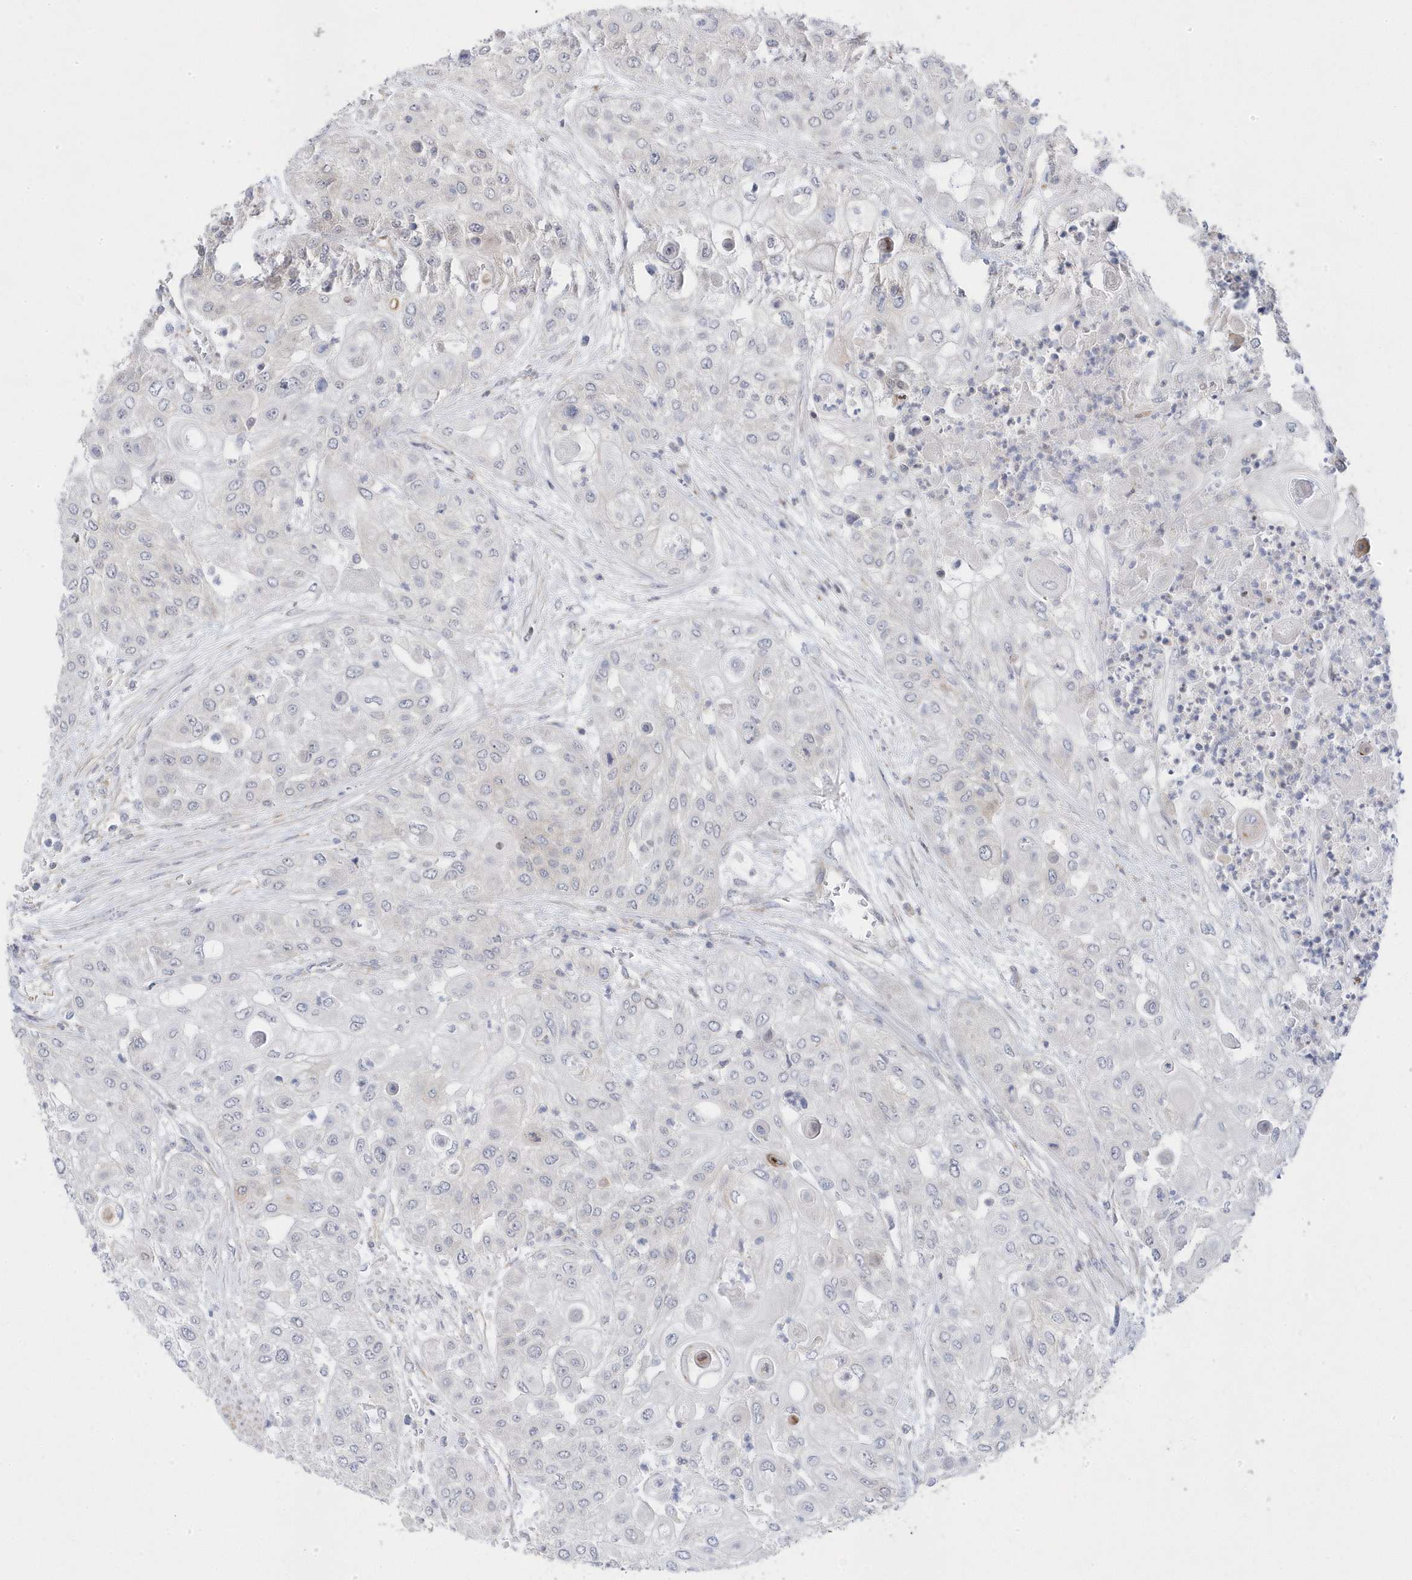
{"staining": {"intensity": "negative", "quantity": "none", "location": "none"}, "tissue": "urothelial cancer", "cell_type": "Tumor cells", "image_type": "cancer", "snomed": [{"axis": "morphology", "description": "Urothelial carcinoma, High grade"}, {"axis": "topography", "description": "Urinary bladder"}], "caption": "Immunohistochemistry (IHC) histopathology image of neoplastic tissue: human urothelial carcinoma (high-grade) stained with DAB exhibits no significant protein positivity in tumor cells.", "gene": "ANAPC1", "patient": {"sex": "female", "age": 79}}